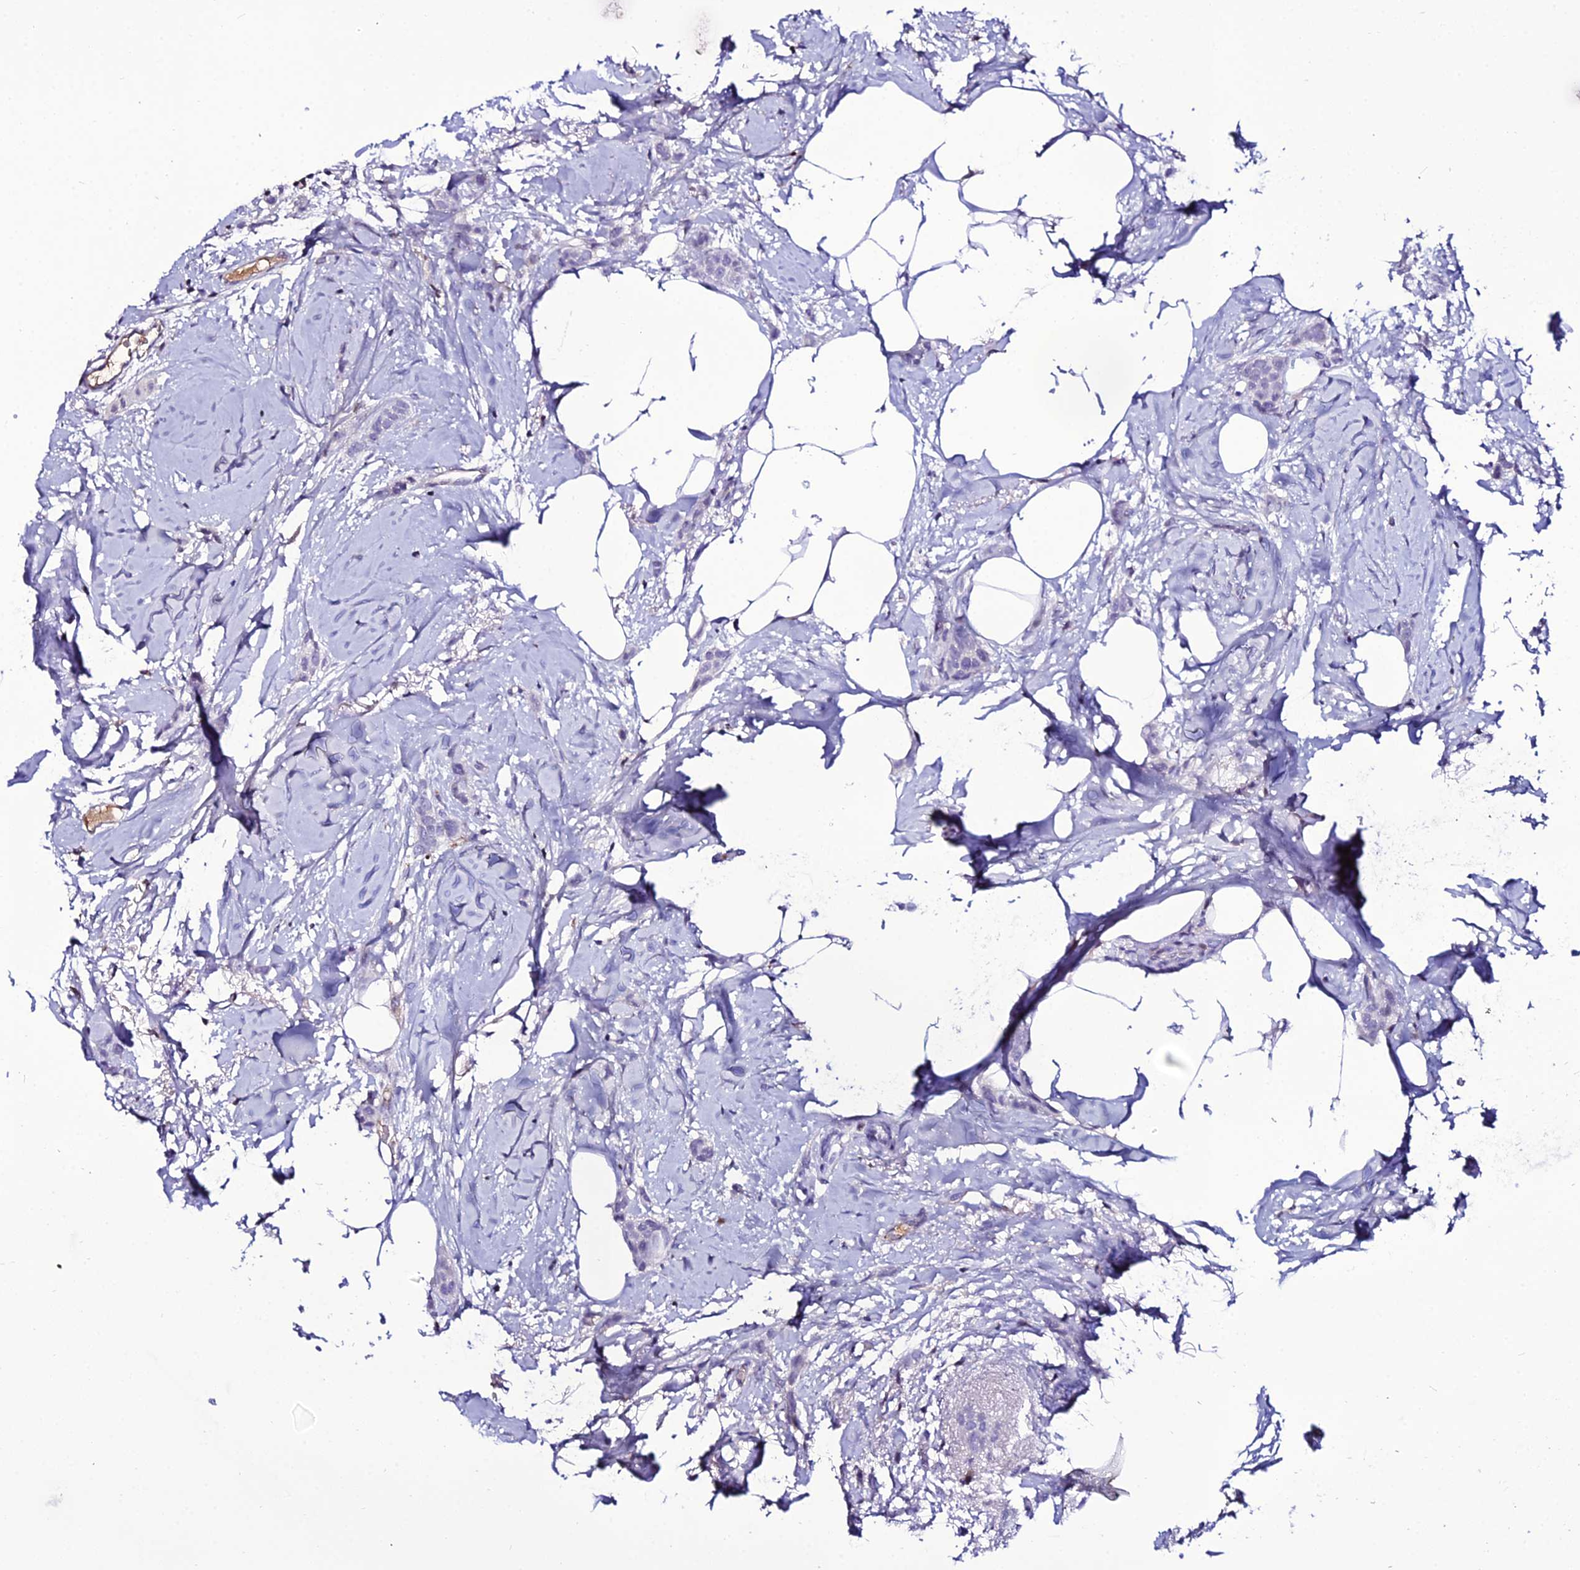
{"staining": {"intensity": "negative", "quantity": "none", "location": "none"}, "tissue": "breast cancer", "cell_type": "Tumor cells", "image_type": "cancer", "snomed": [{"axis": "morphology", "description": "Duct carcinoma"}, {"axis": "topography", "description": "Breast"}], "caption": "There is no significant positivity in tumor cells of infiltrating ductal carcinoma (breast). (Stains: DAB IHC with hematoxylin counter stain, Microscopy: brightfield microscopy at high magnification).", "gene": "DEFB132", "patient": {"sex": "female", "age": 72}}